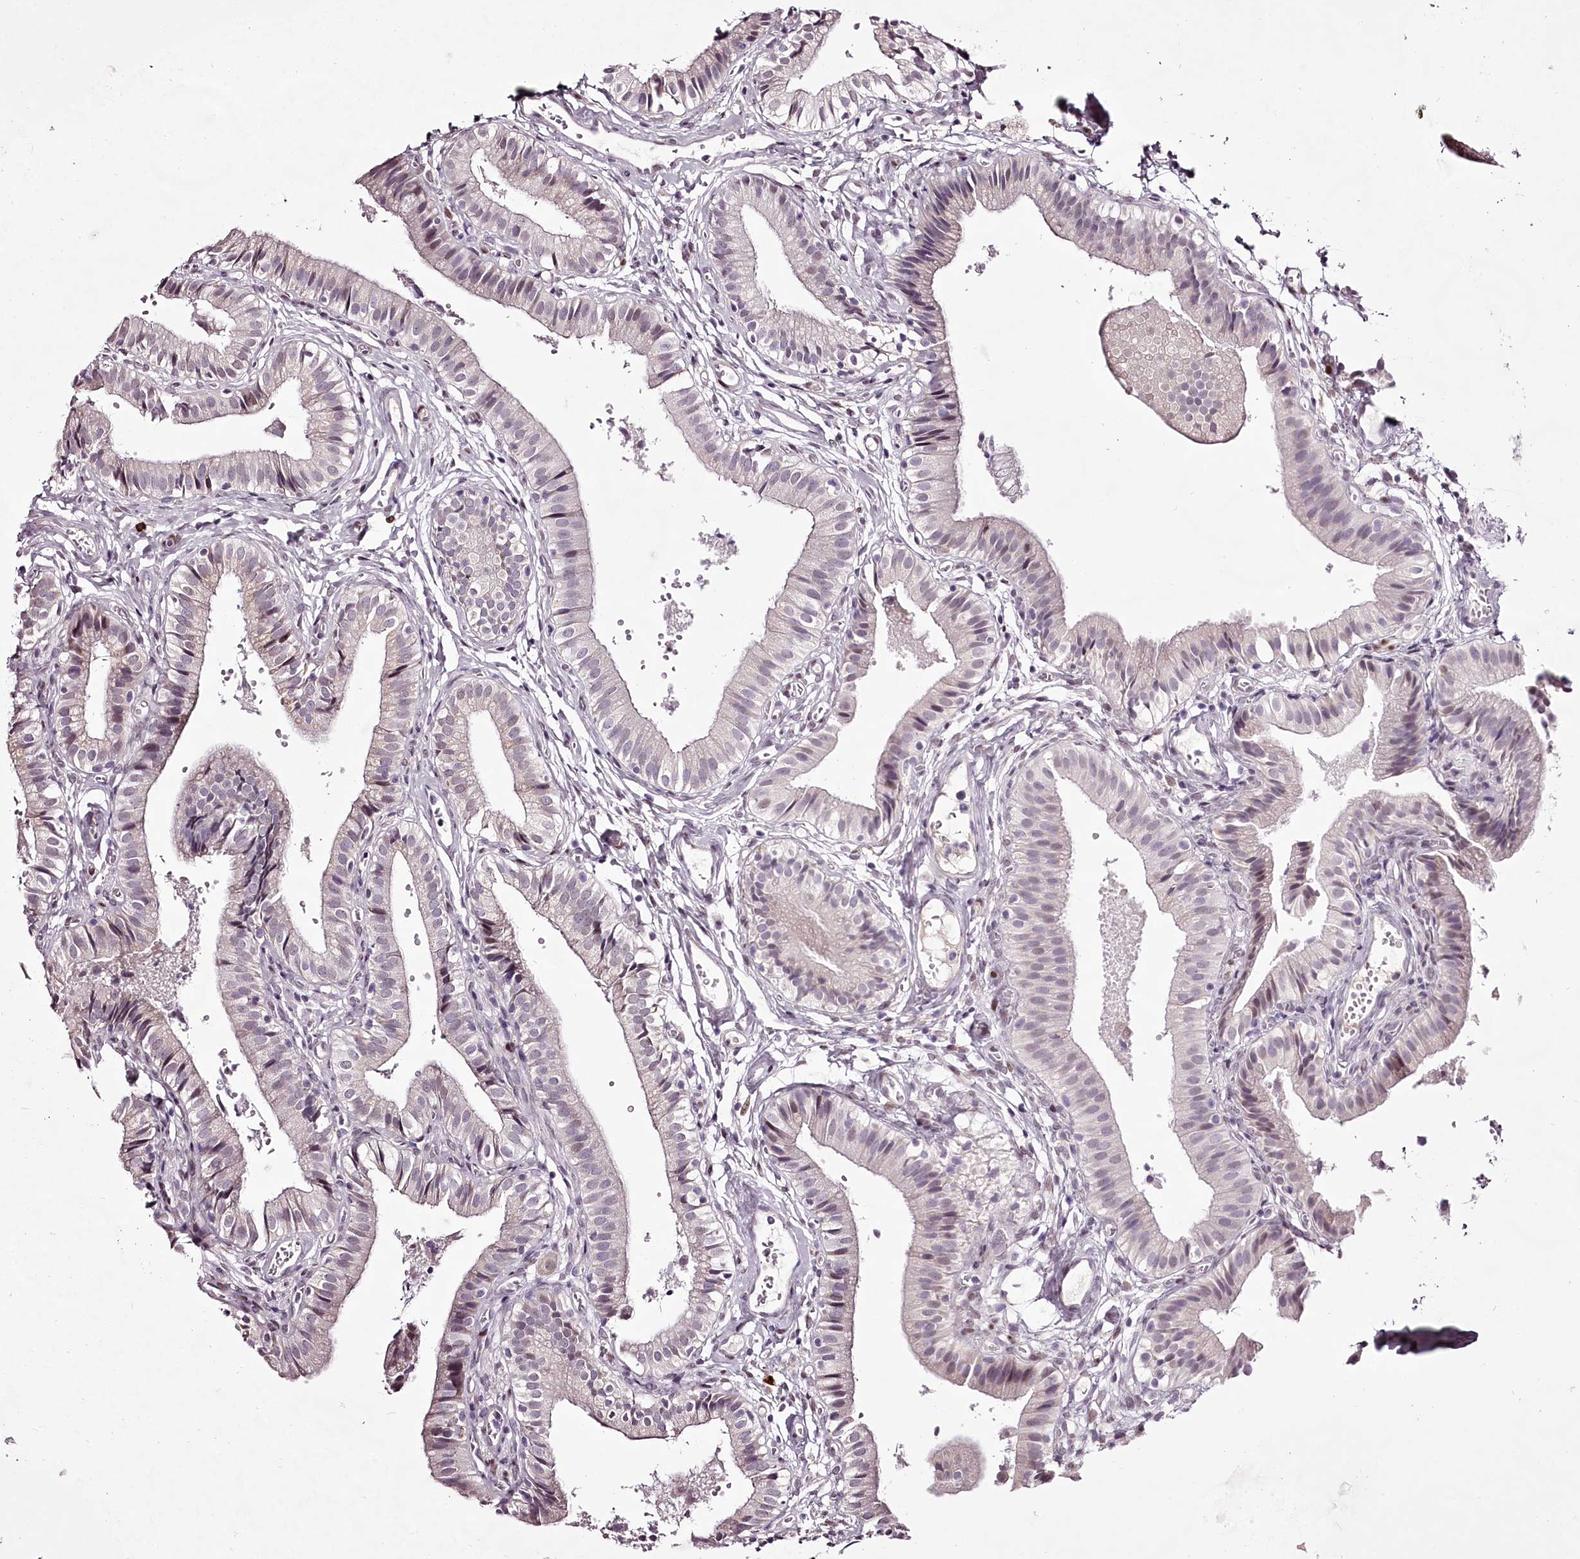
{"staining": {"intensity": "weak", "quantity": "<25%", "location": "nuclear"}, "tissue": "gallbladder", "cell_type": "Glandular cells", "image_type": "normal", "snomed": [{"axis": "morphology", "description": "Normal tissue, NOS"}, {"axis": "topography", "description": "Gallbladder"}], "caption": "Protein analysis of normal gallbladder displays no significant staining in glandular cells. The staining is performed using DAB brown chromogen with nuclei counter-stained in using hematoxylin.", "gene": "C1orf56", "patient": {"sex": "female", "age": 47}}